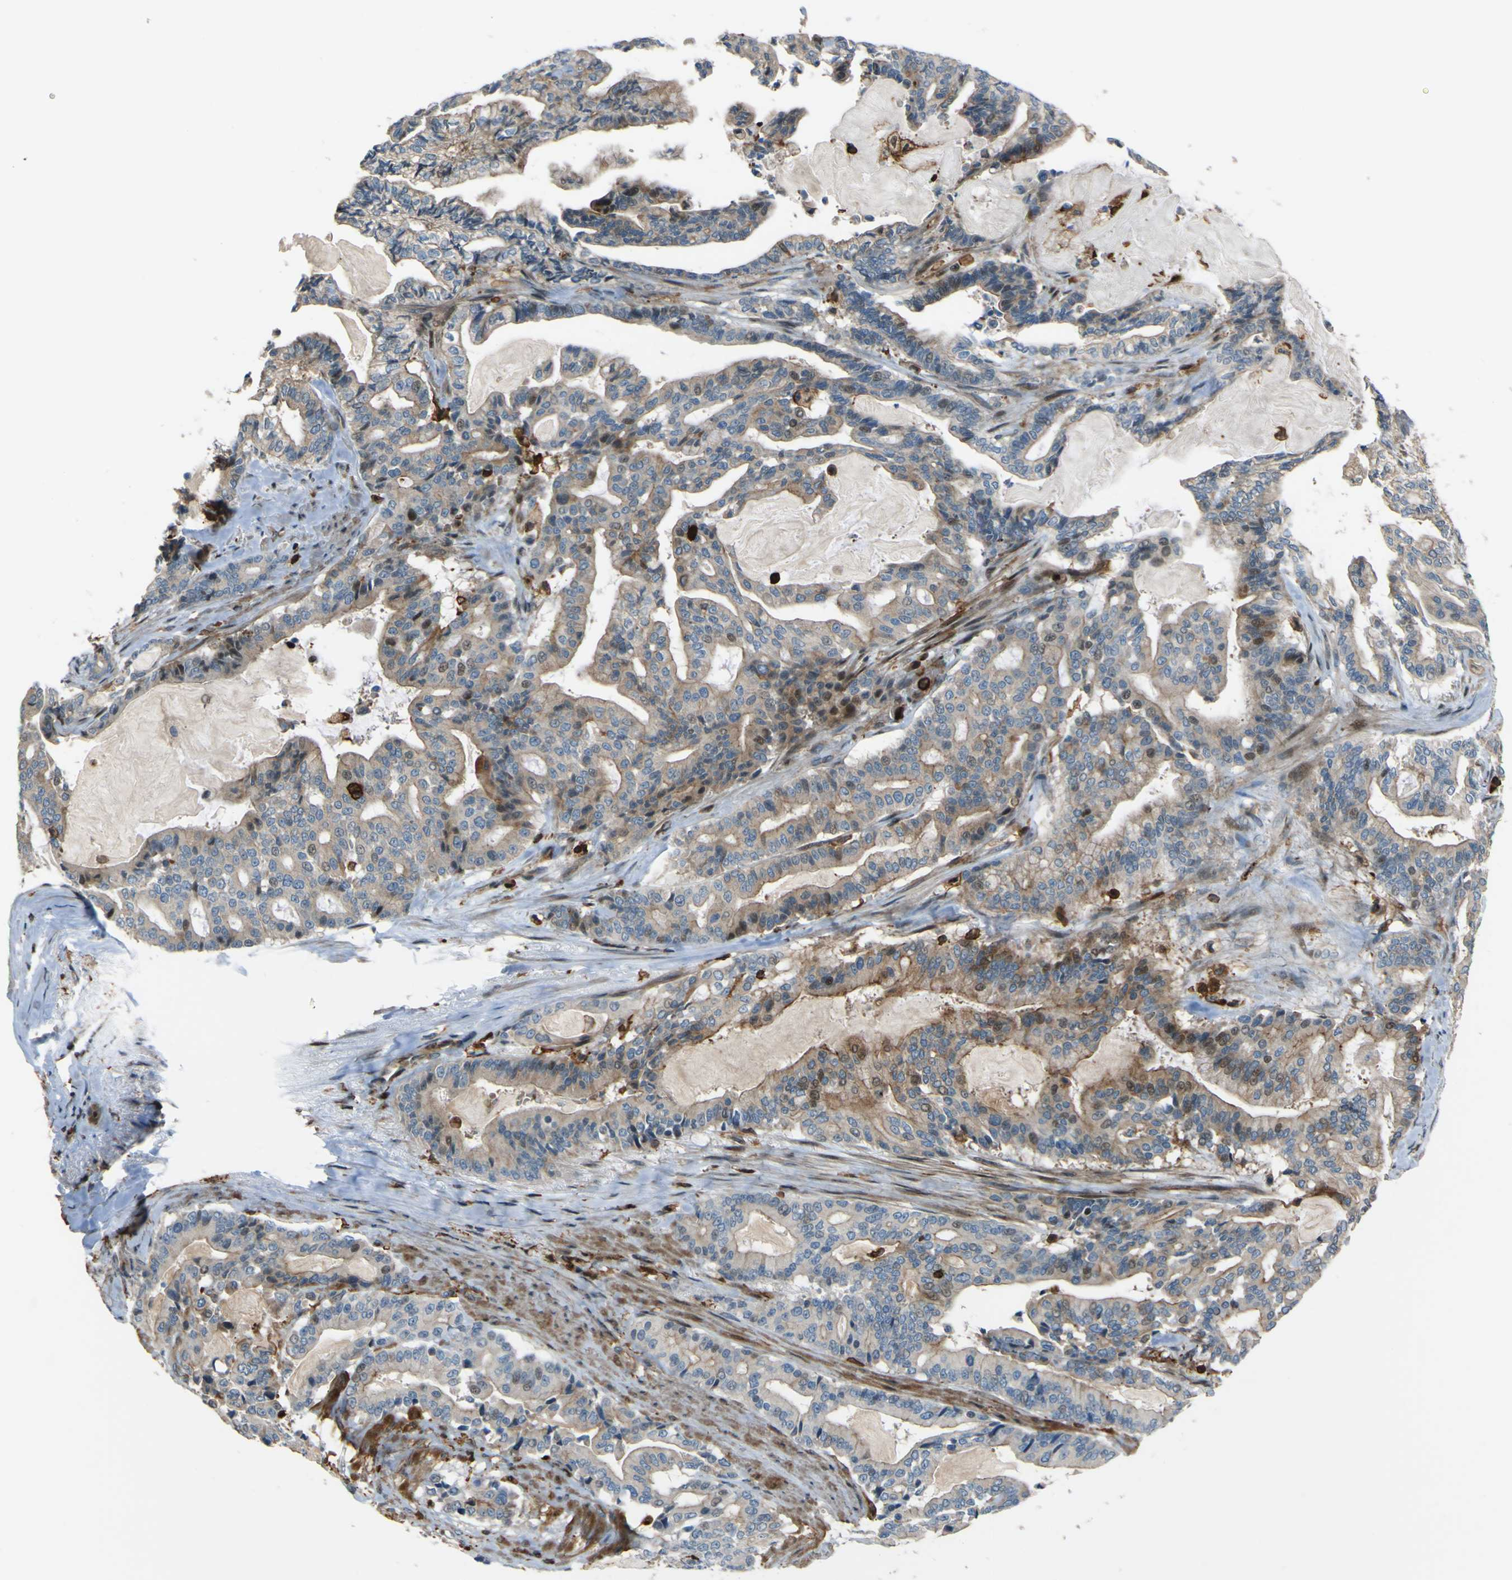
{"staining": {"intensity": "weak", "quantity": ">75%", "location": "cytoplasmic/membranous"}, "tissue": "pancreatic cancer", "cell_type": "Tumor cells", "image_type": "cancer", "snomed": [{"axis": "morphology", "description": "Adenocarcinoma, NOS"}, {"axis": "topography", "description": "Pancreas"}], "caption": "A brown stain highlights weak cytoplasmic/membranous positivity of a protein in adenocarcinoma (pancreatic) tumor cells. The staining was performed using DAB (3,3'-diaminobenzidine) to visualize the protein expression in brown, while the nuclei were stained in blue with hematoxylin (Magnification: 20x).", "gene": "PCDHB5", "patient": {"sex": "male", "age": 63}}